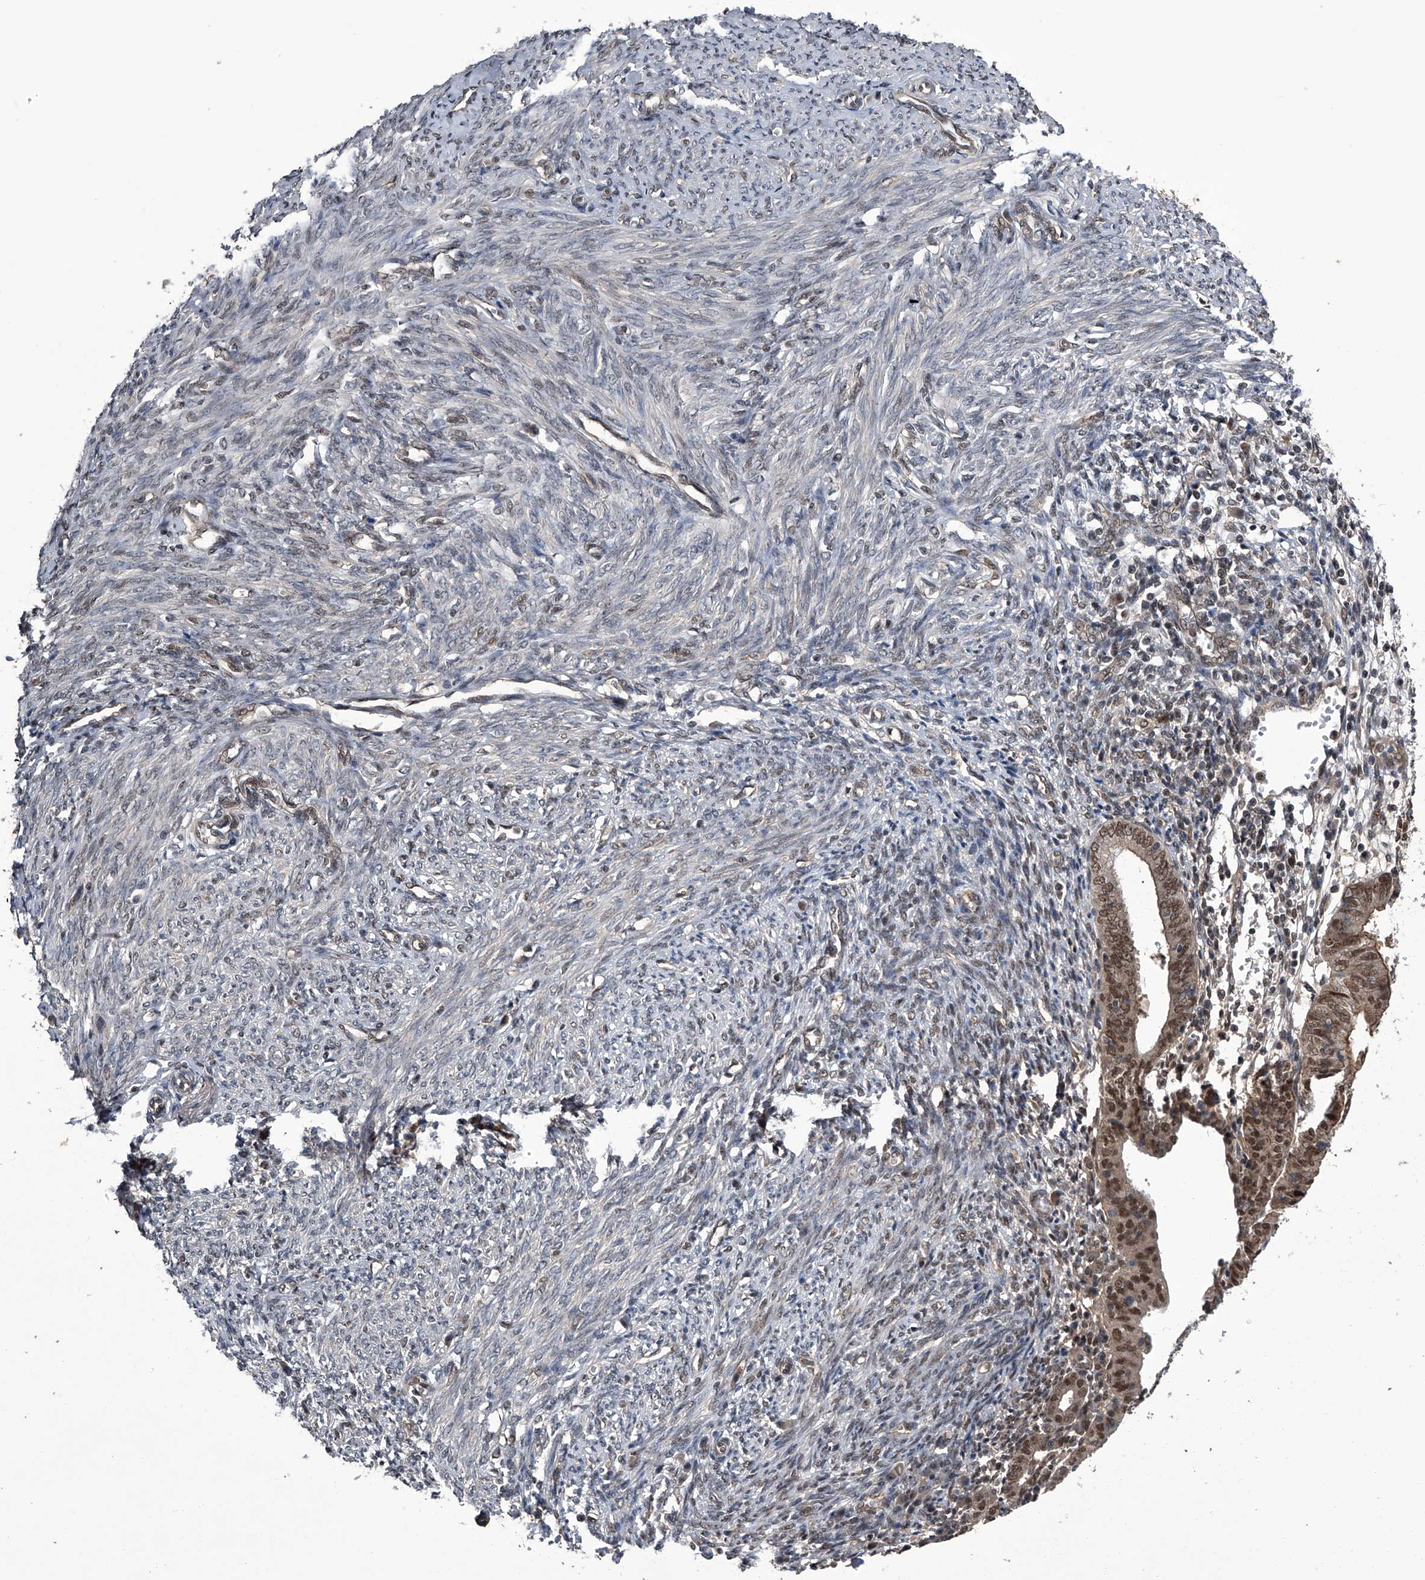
{"staining": {"intensity": "moderate", "quantity": ">75%", "location": "cytoplasmic/membranous,nuclear"}, "tissue": "endometrial cancer", "cell_type": "Tumor cells", "image_type": "cancer", "snomed": [{"axis": "morphology", "description": "Adenocarcinoma, NOS"}, {"axis": "topography", "description": "Uterus"}], "caption": "Tumor cells reveal moderate cytoplasmic/membranous and nuclear expression in about >75% of cells in endometrial cancer (adenocarcinoma). The protein is shown in brown color, while the nuclei are stained blue.", "gene": "SLC12A8", "patient": {"sex": "female", "age": 77}}